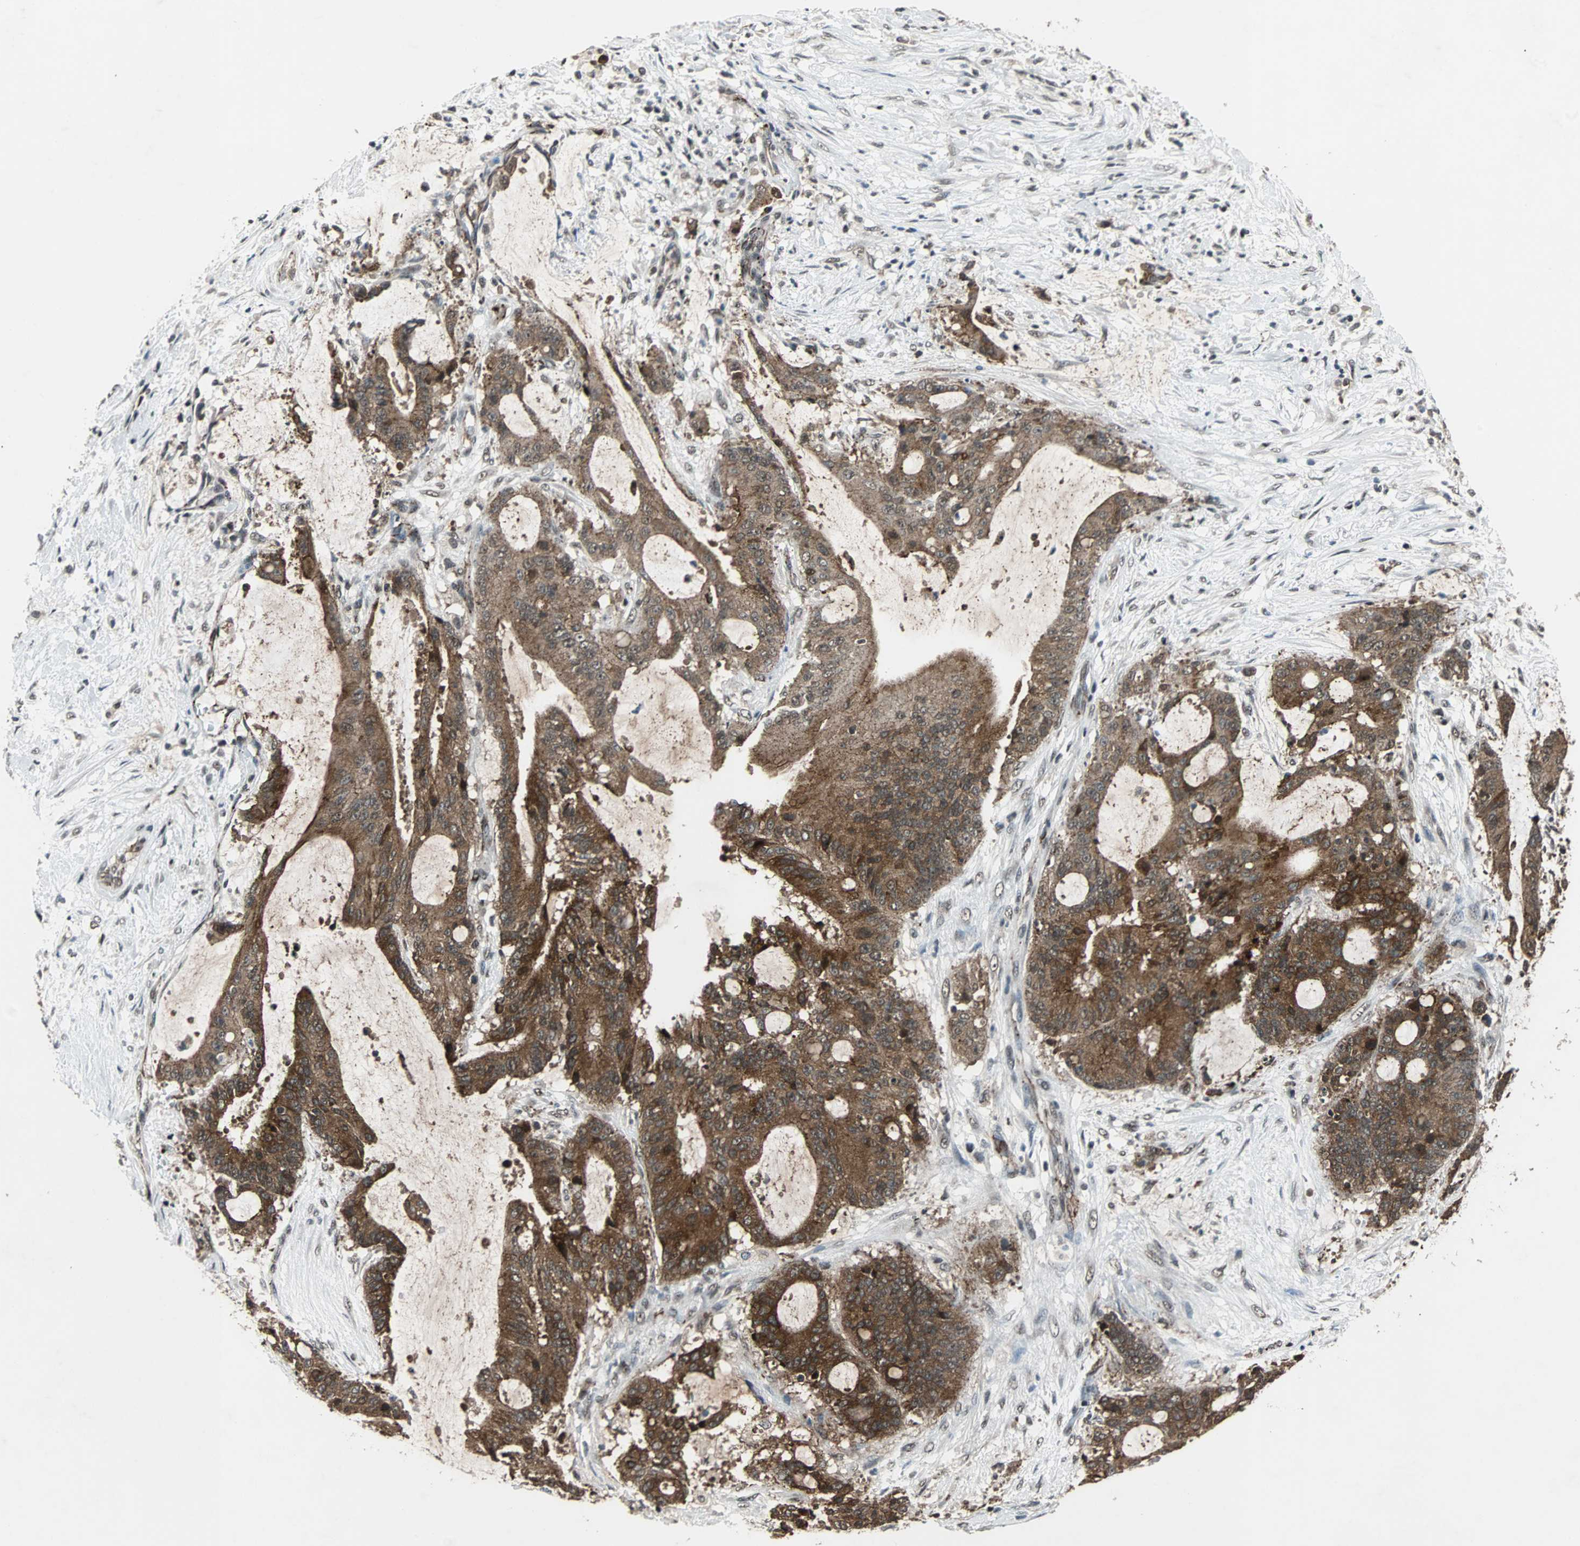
{"staining": {"intensity": "strong", "quantity": ">75%", "location": "cytoplasmic/membranous"}, "tissue": "liver cancer", "cell_type": "Tumor cells", "image_type": "cancer", "snomed": [{"axis": "morphology", "description": "Cholangiocarcinoma"}, {"axis": "topography", "description": "Liver"}], "caption": "An image of human liver cholangiocarcinoma stained for a protein shows strong cytoplasmic/membranous brown staining in tumor cells. Immunohistochemistry (ihc) stains the protein of interest in brown and the nuclei are stained blue.", "gene": "LSR", "patient": {"sex": "female", "age": 73}}